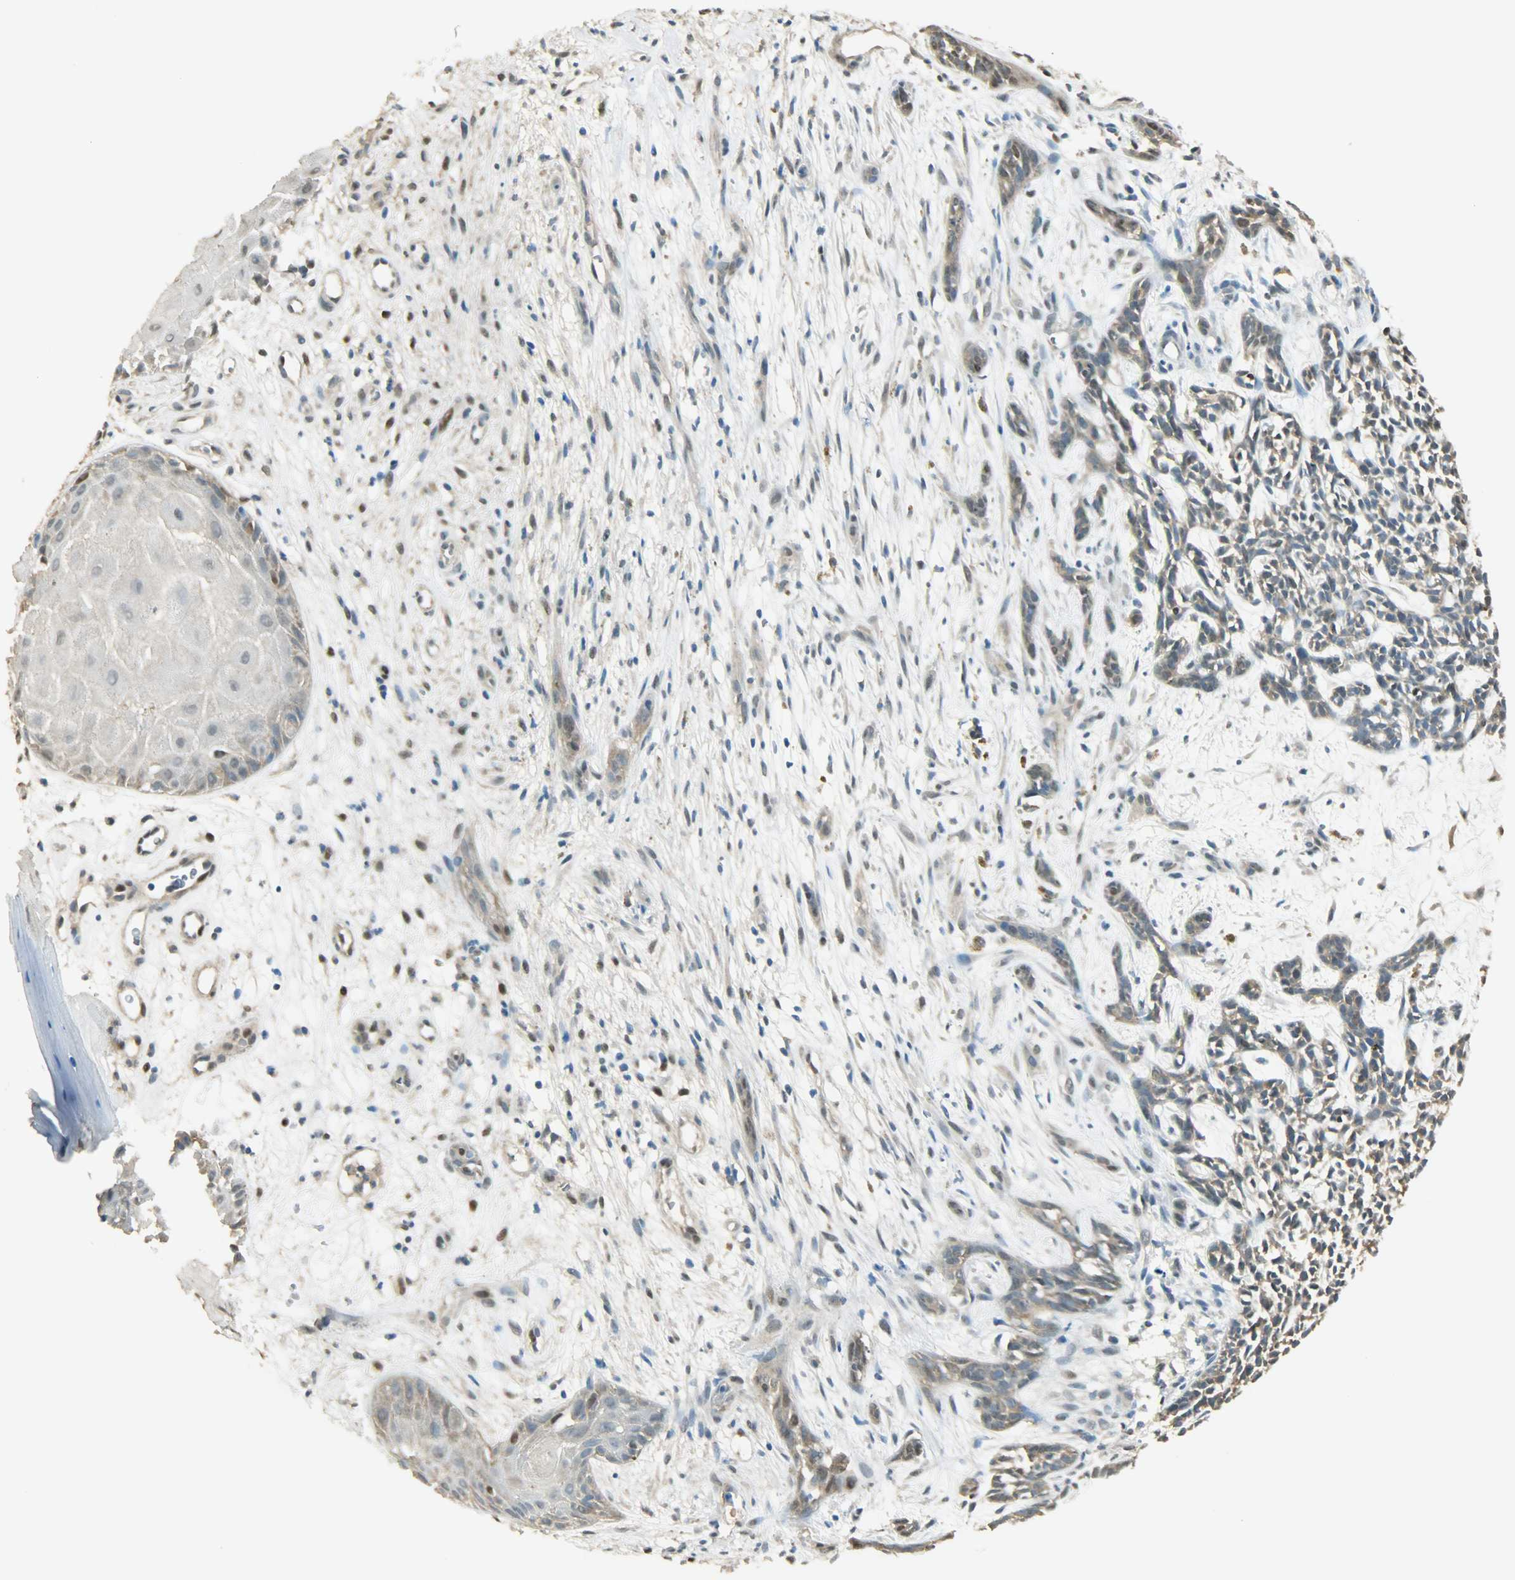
{"staining": {"intensity": "weak", "quantity": ">75%", "location": "cytoplasmic/membranous"}, "tissue": "skin cancer", "cell_type": "Tumor cells", "image_type": "cancer", "snomed": [{"axis": "morphology", "description": "Basal cell carcinoma"}, {"axis": "topography", "description": "Skin"}], "caption": "The immunohistochemical stain shows weak cytoplasmic/membranous positivity in tumor cells of skin cancer (basal cell carcinoma) tissue.", "gene": "PRMT5", "patient": {"sex": "female", "age": 84}}